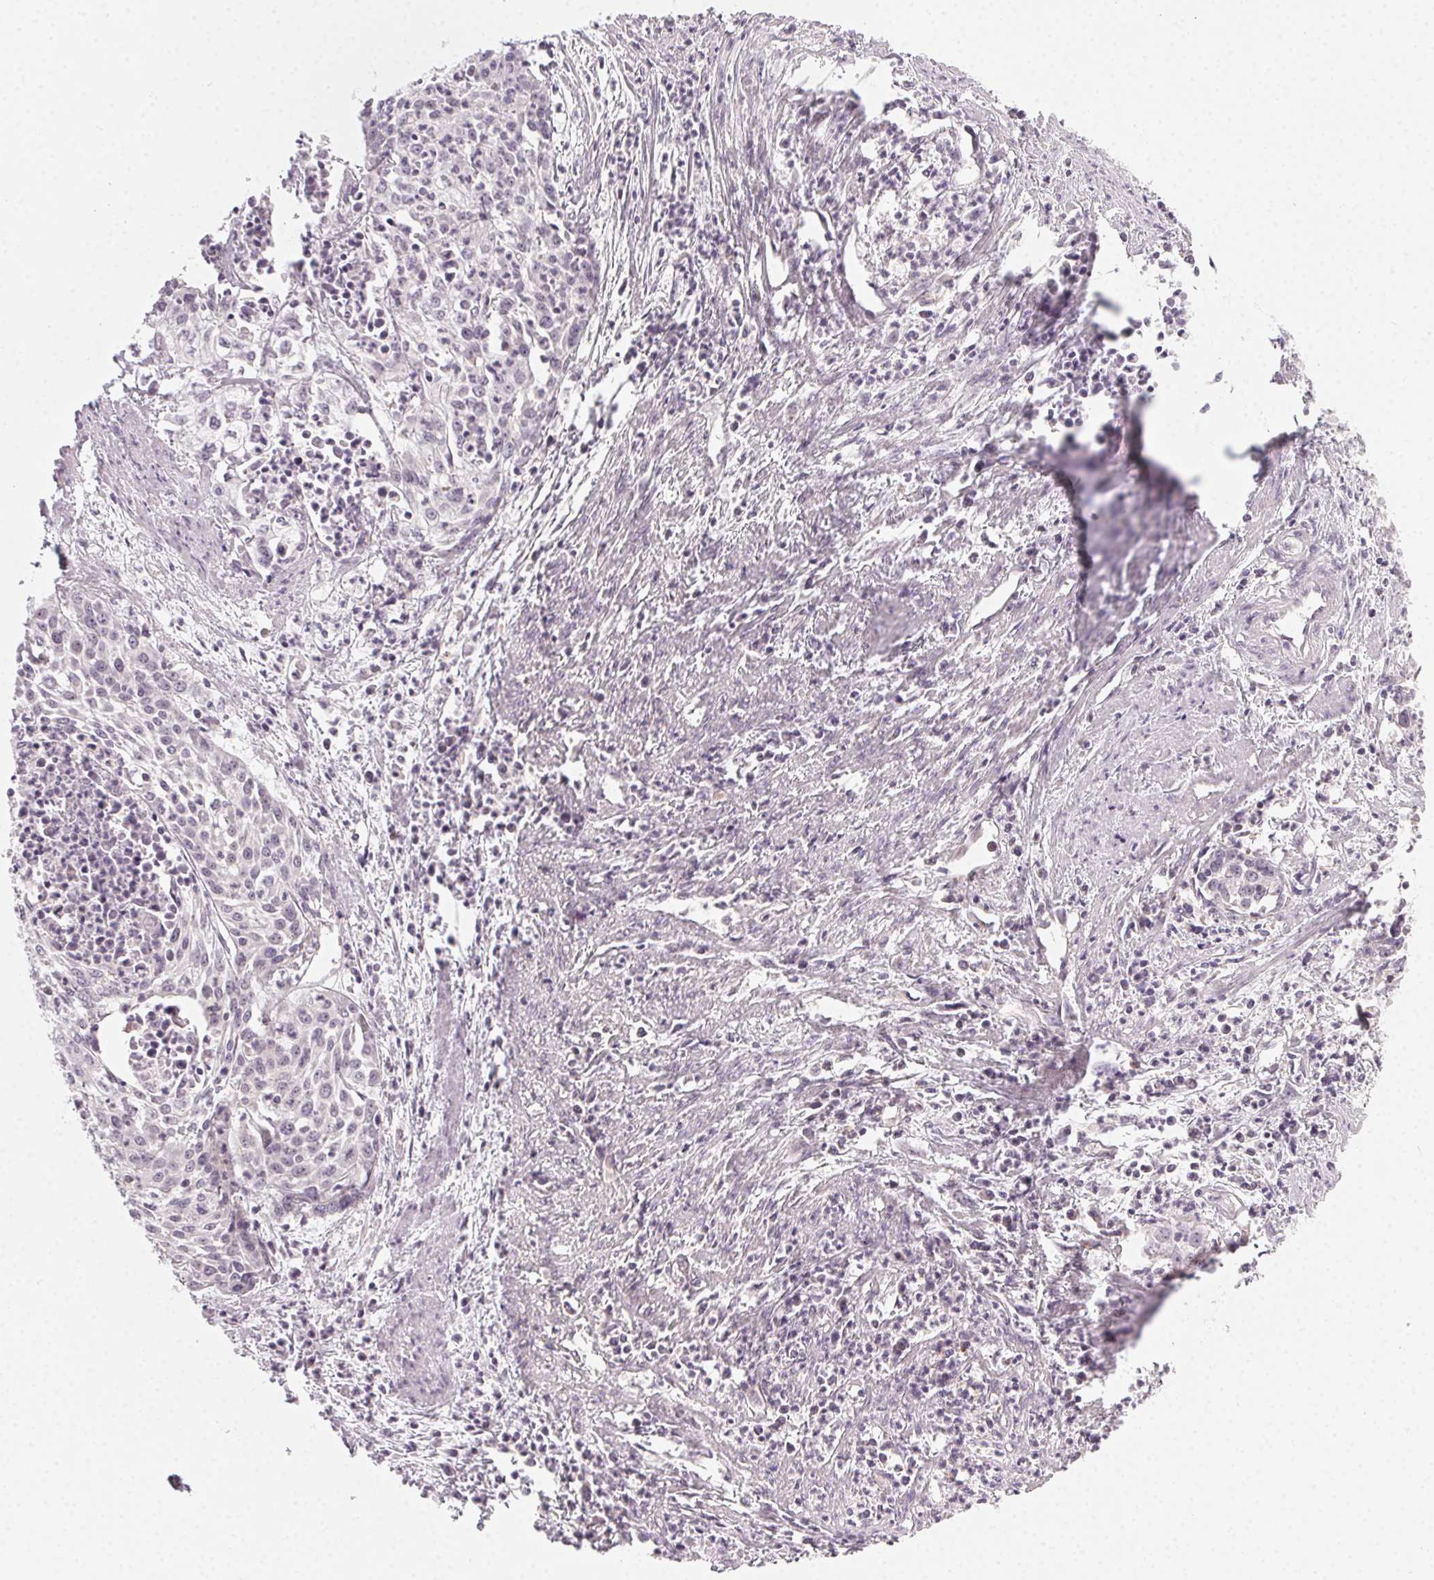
{"staining": {"intensity": "negative", "quantity": "none", "location": "none"}, "tissue": "cervical cancer", "cell_type": "Tumor cells", "image_type": "cancer", "snomed": [{"axis": "morphology", "description": "Squamous cell carcinoma, NOS"}, {"axis": "topography", "description": "Cervix"}], "caption": "Protein analysis of squamous cell carcinoma (cervical) displays no significant positivity in tumor cells.", "gene": "NCOA4", "patient": {"sex": "female", "age": 39}}